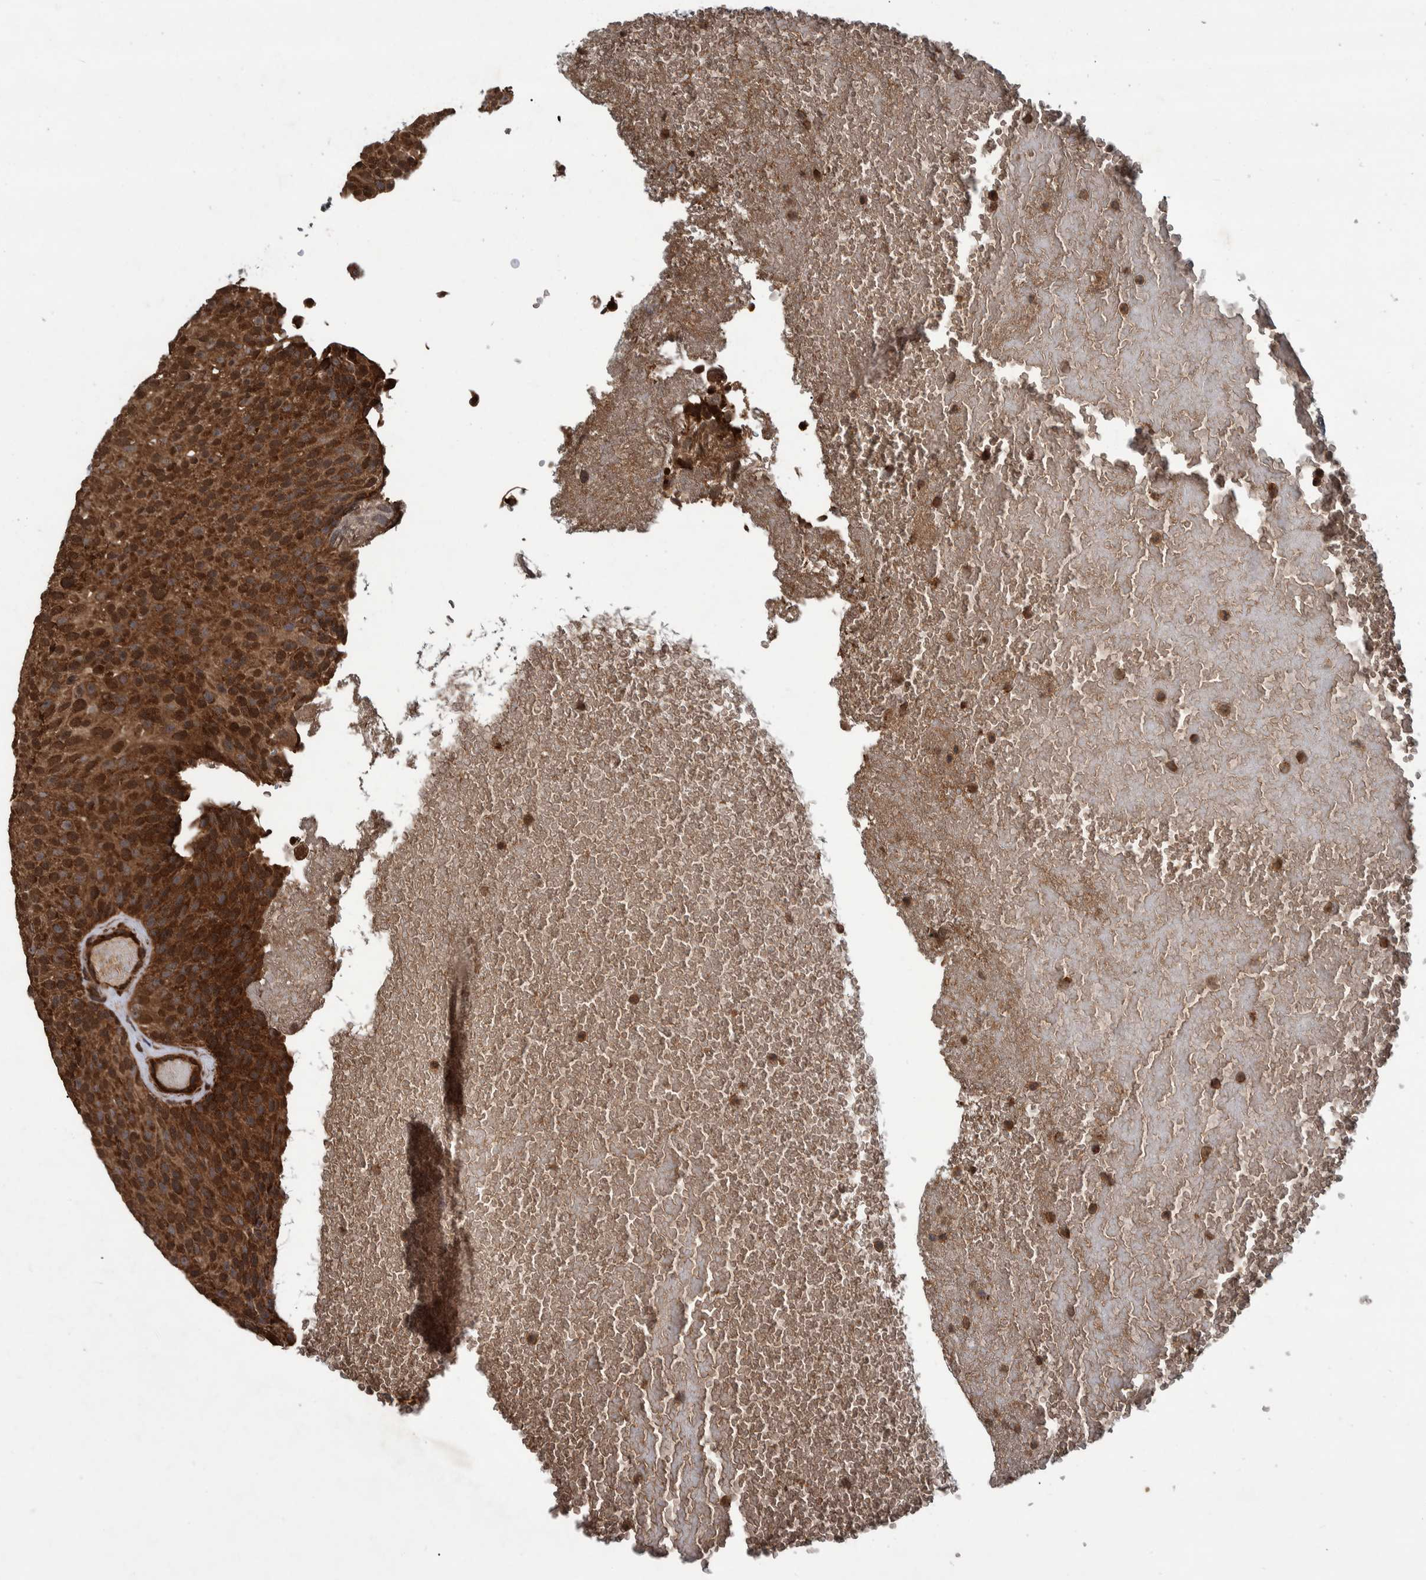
{"staining": {"intensity": "strong", "quantity": ">75%", "location": "cytoplasmic/membranous"}, "tissue": "urothelial cancer", "cell_type": "Tumor cells", "image_type": "cancer", "snomed": [{"axis": "morphology", "description": "Urothelial carcinoma, Low grade"}, {"axis": "topography", "description": "Urinary bladder"}], "caption": "This image displays IHC staining of human urothelial carcinoma (low-grade), with high strong cytoplasmic/membranous positivity in about >75% of tumor cells.", "gene": "MRPS7", "patient": {"sex": "male", "age": 78}}